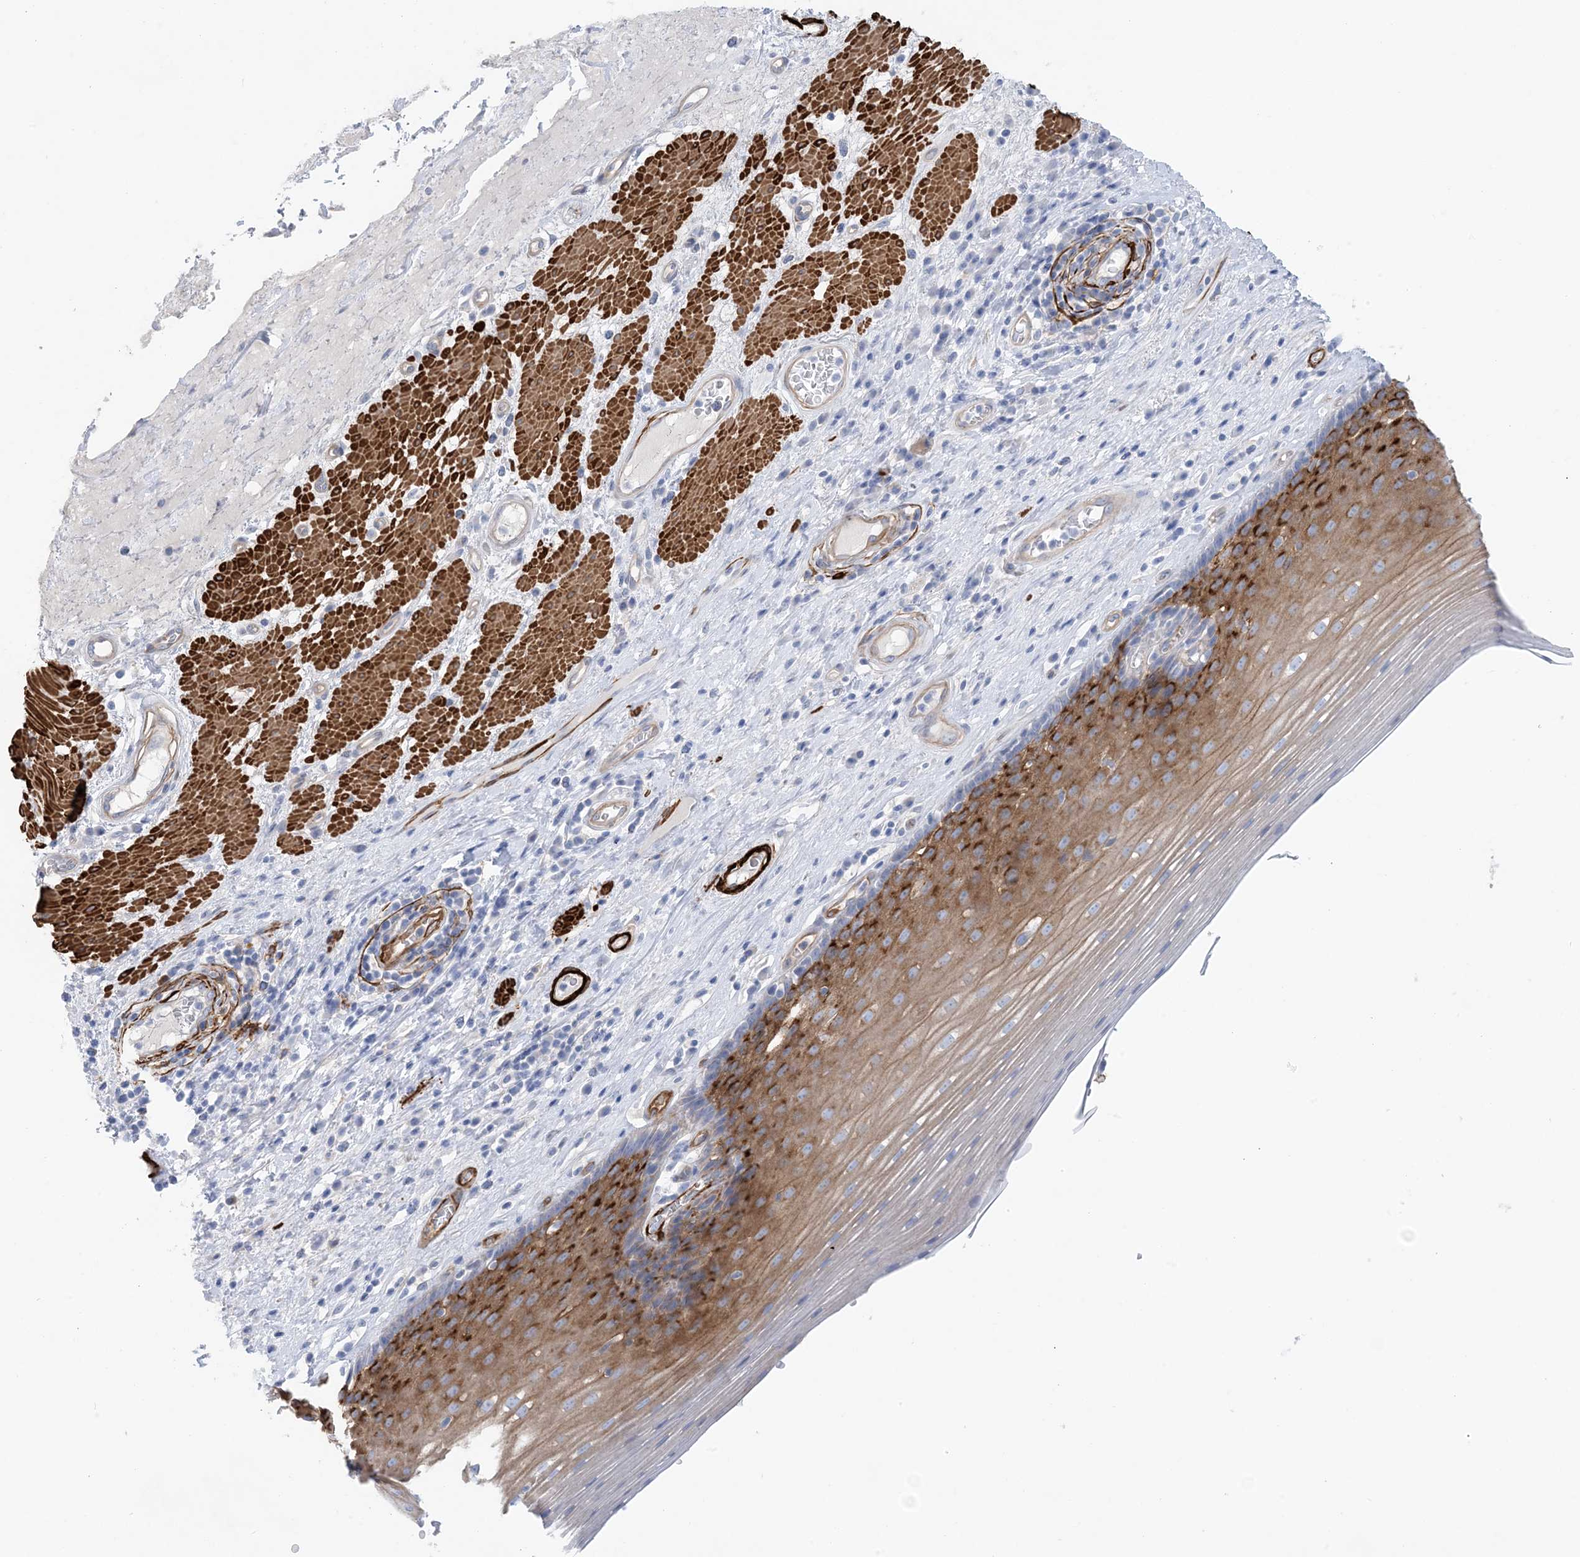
{"staining": {"intensity": "strong", "quantity": "25%-75%", "location": "cytoplasmic/membranous"}, "tissue": "esophagus", "cell_type": "Squamous epithelial cells", "image_type": "normal", "snomed": [{"axis": "morphology", "description": "Normal tissue, NOS"}, {"axis": "topography", "description": "Esophagus"}], "caption": "Squamous epithelial cells display high levels of strong cytoplasmic/membranous staining in approximately 25%-75% of cells in normal esophagus.", "gene": "SHANK1", "patient": {"sex": "male", "age": 62}}